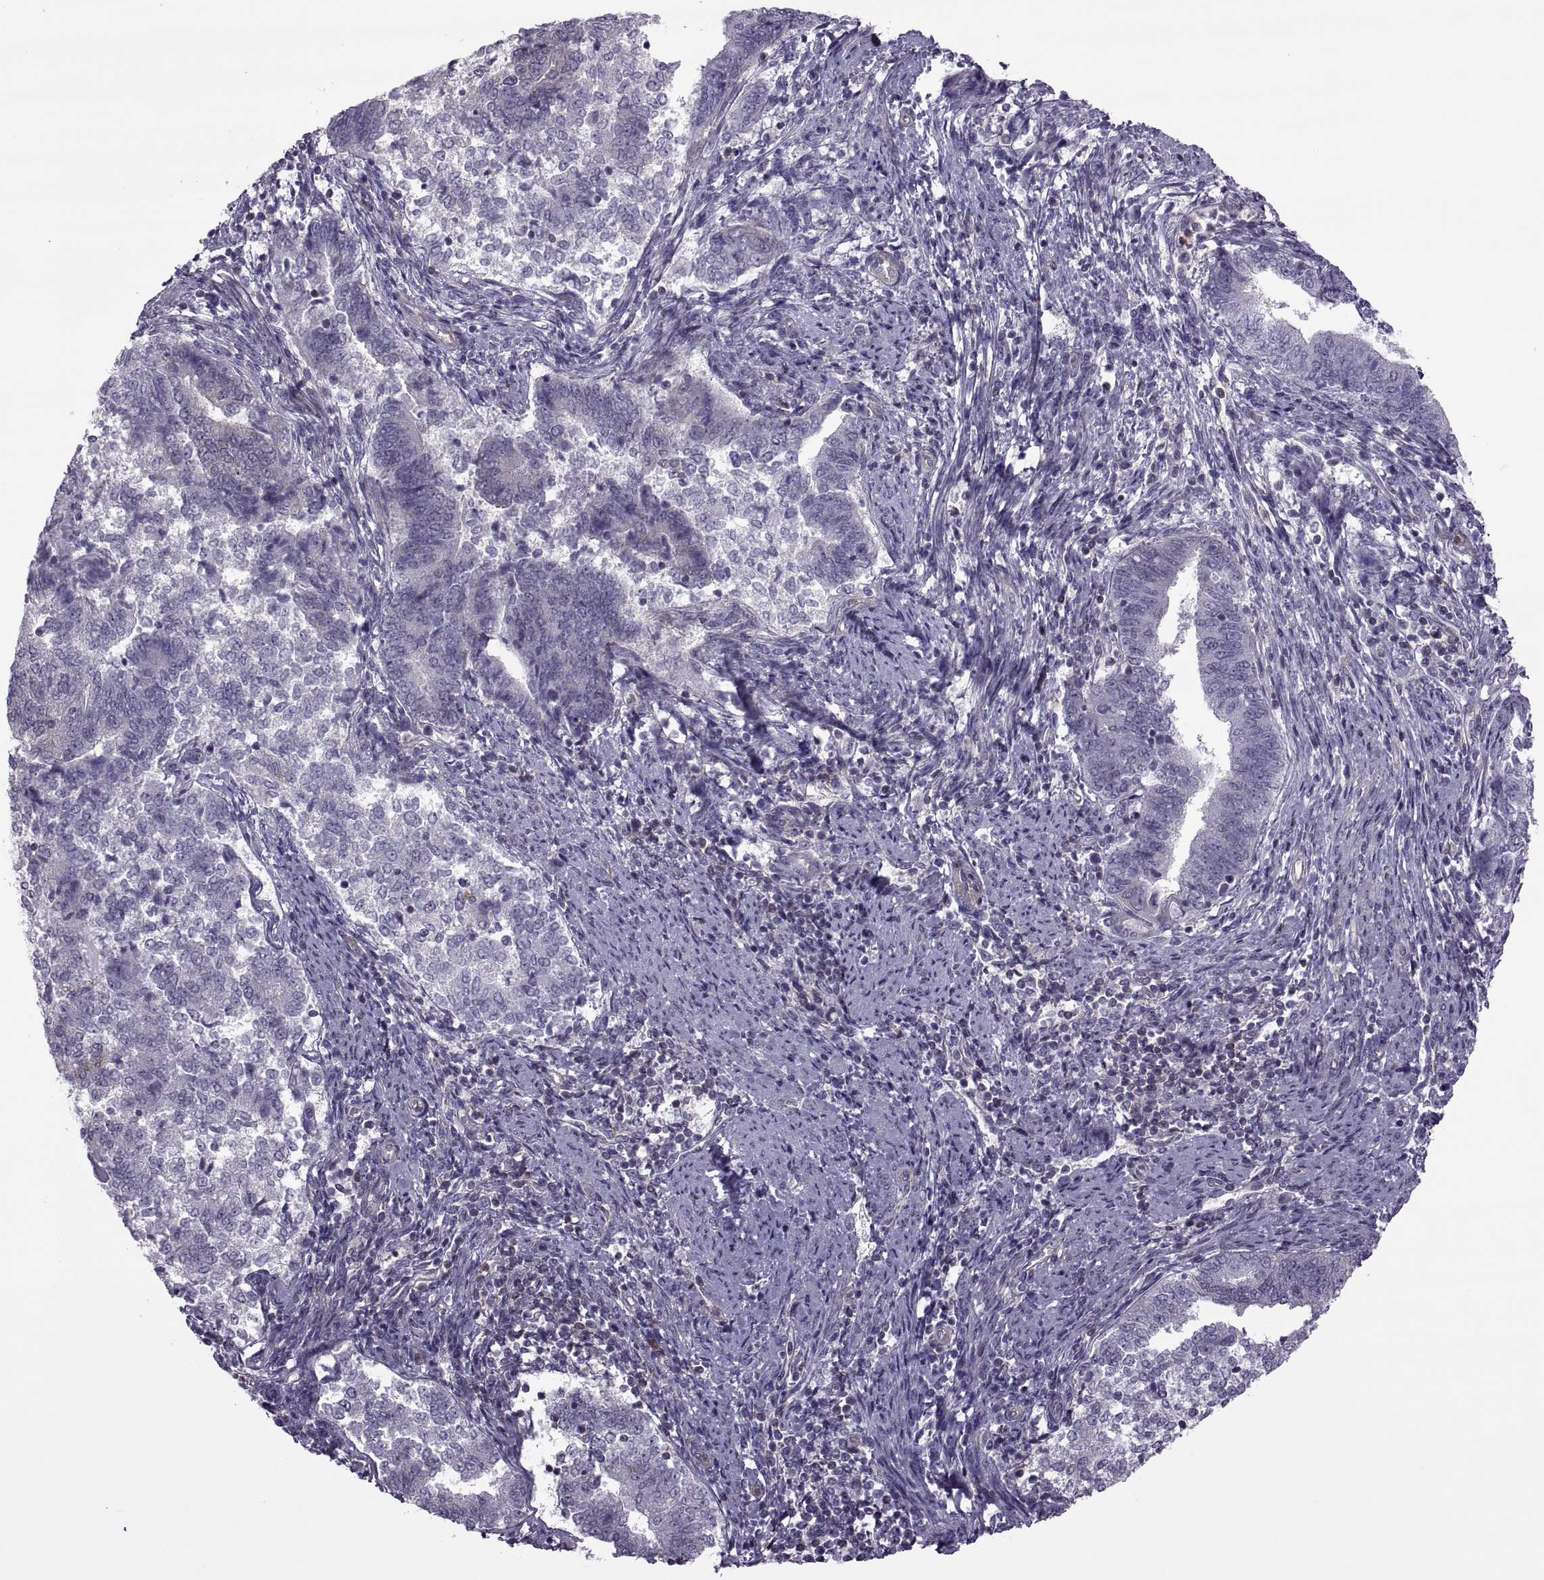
{"staining": {"intensity": "negative", "quantity": "none", "location": "none"}, "tissue": "endometrial cancer", "cell_type": "Tumor cells", "image_type": "cancer", "snomed": [{"axis": "morphology", "description": "Adenocarcinoma, NOS"}, {"axis": "topography", "description": "Endometrium"}], "caption": "This is an immunohistochemistry (IHC) histopathology image of adenocarcinoma (endometrial). There is no positivity in tumor cells.", "gene": "ODF3", "patient": {"sex": "female", "age": 65}}